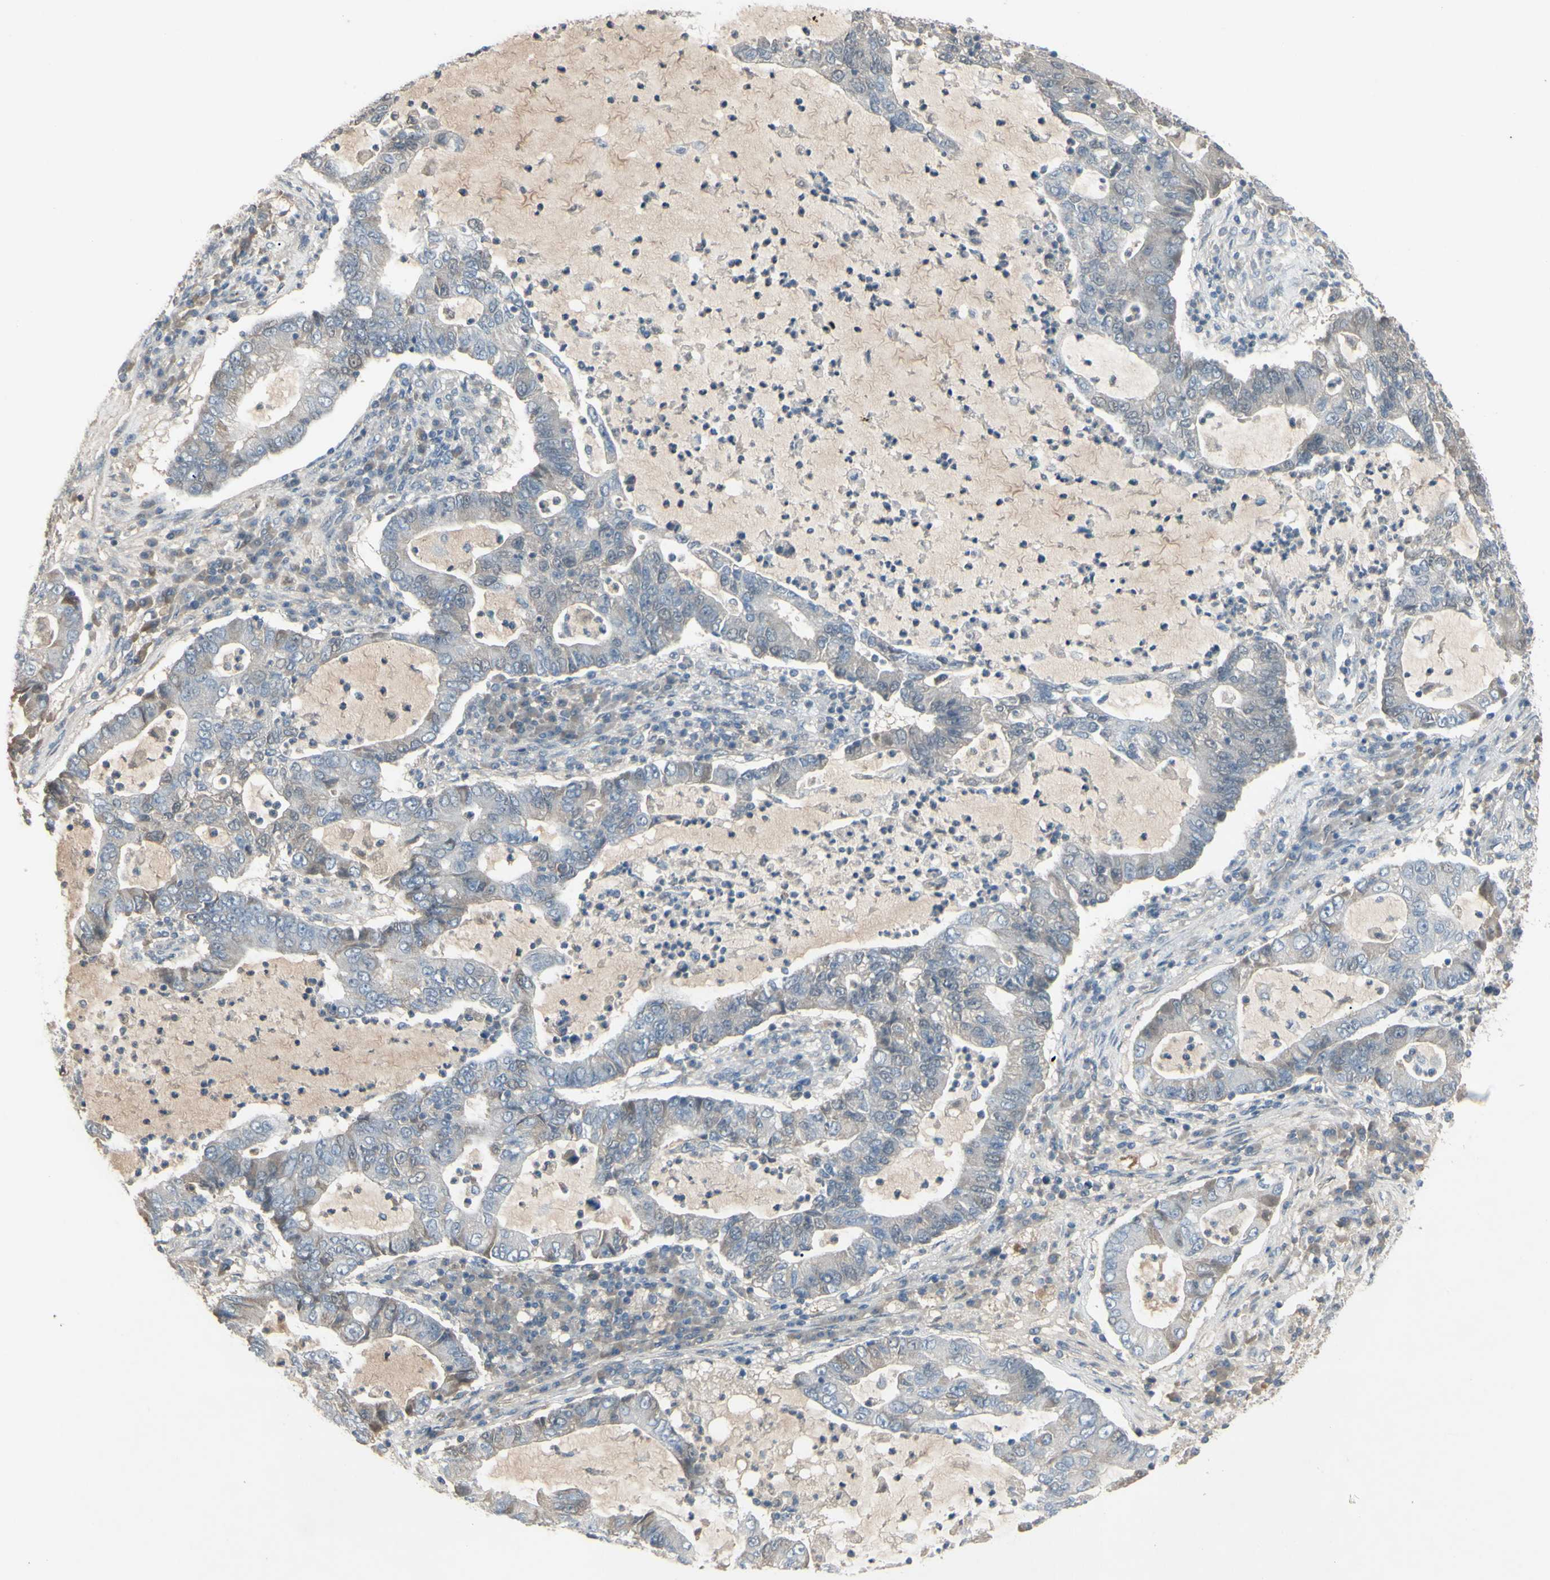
{"staining": {"intensity": "weak", "quantity": "25%-75%", "location": "cytoplasmic/membranous"}, "tissue": "lung cancer", "cell_type": "Tumor cells", "image_type": "cancer", "snomed": [{"axis": "morphology", "description": "Adenocarcinoma, NOS"}, {"axis": "topography", "description": "Lung"}], "caption": "A low amount of weak cytoplasmic/membranous staining is appreciated in approximately 25%-75% of tumor cells in adenocarcinoma (lung) tissue. Nuclei are stained in blue.", "gene": "PIAS4", "patient": {"sex": "female", "age": 51}}